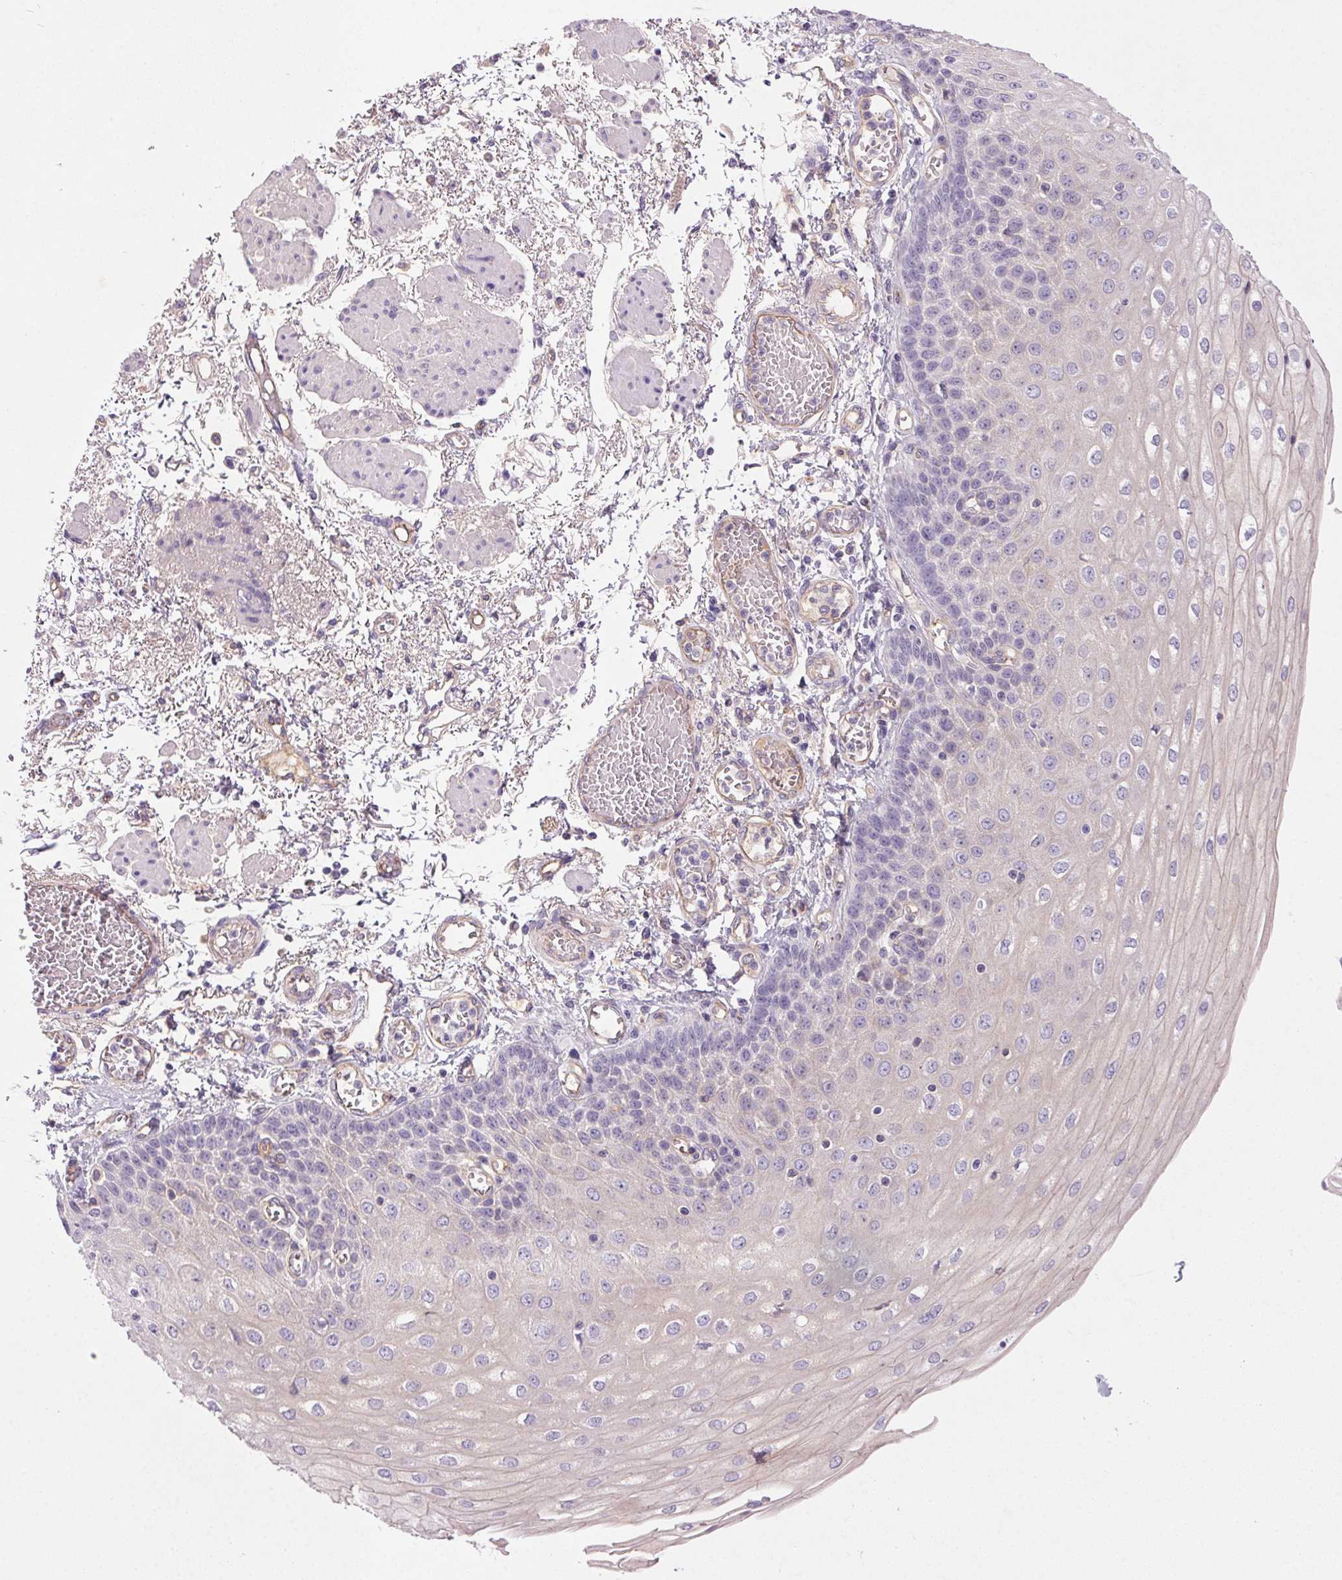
{"staining": {"intensity": "negative", "quantity": "none", "location": "none"}, "tissue": "esophagus", "cell_type": "Squamous epithelial cells", "image_type": "normal", "snomed": [{"axis": "morphology", "description": "Normal tissue, NOS"}, {"axis": "morphology", "description": "Adenocarcinoma, NOS"}, {"axis": "topography", "description": "Esophagus"}], "caption": "Immunohistochemistry micrograph of normal esophagus: esophagus stained with DAB displays no significant protein positivity in squamous epithelial cells.", "gene": "APOC4", "patient": {"sex": "male", "age": 81}}